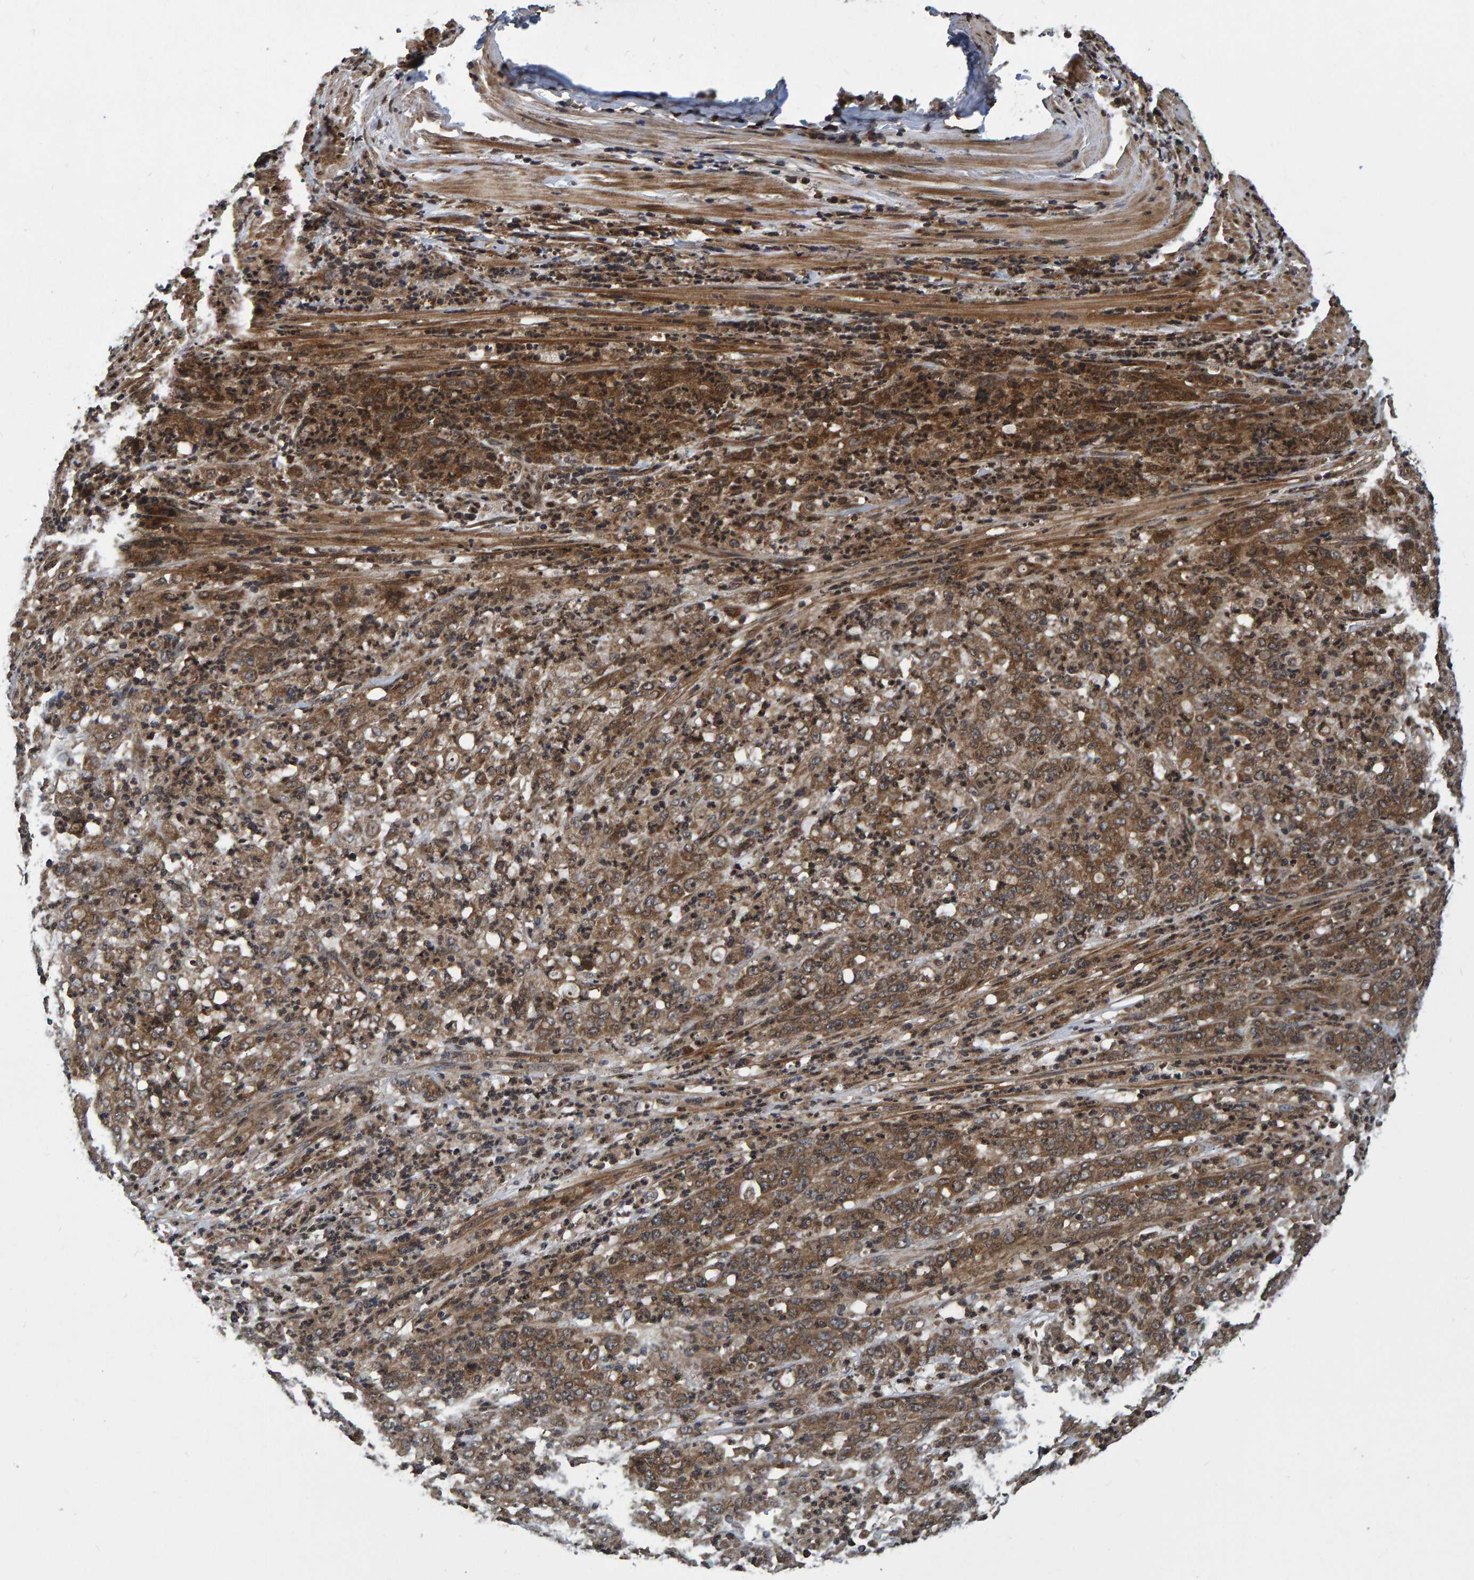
{"staining": {"intensity": "moderate", "quantity": ">75%", "location": "cytoplasmic/membranous"}, "tissue": "stomach cancer", "cell_type": "Tumor cells", "image_type": "cancer", "snomed": [{"axis": "morphology", "description": "Adenocarcinoma, NOS"}, {"axis": "topography", "description": "Stomach, lower"}], "caption": "Stomach cancer (adenocarcinoma) was stained to show a protein in brown. There is medium levels of moderate cytoplasmic/membranous positivity in approximately >75% of tumor cells.", "gene": "GAB2", "patient": {"sex": "female", "age": 71}}